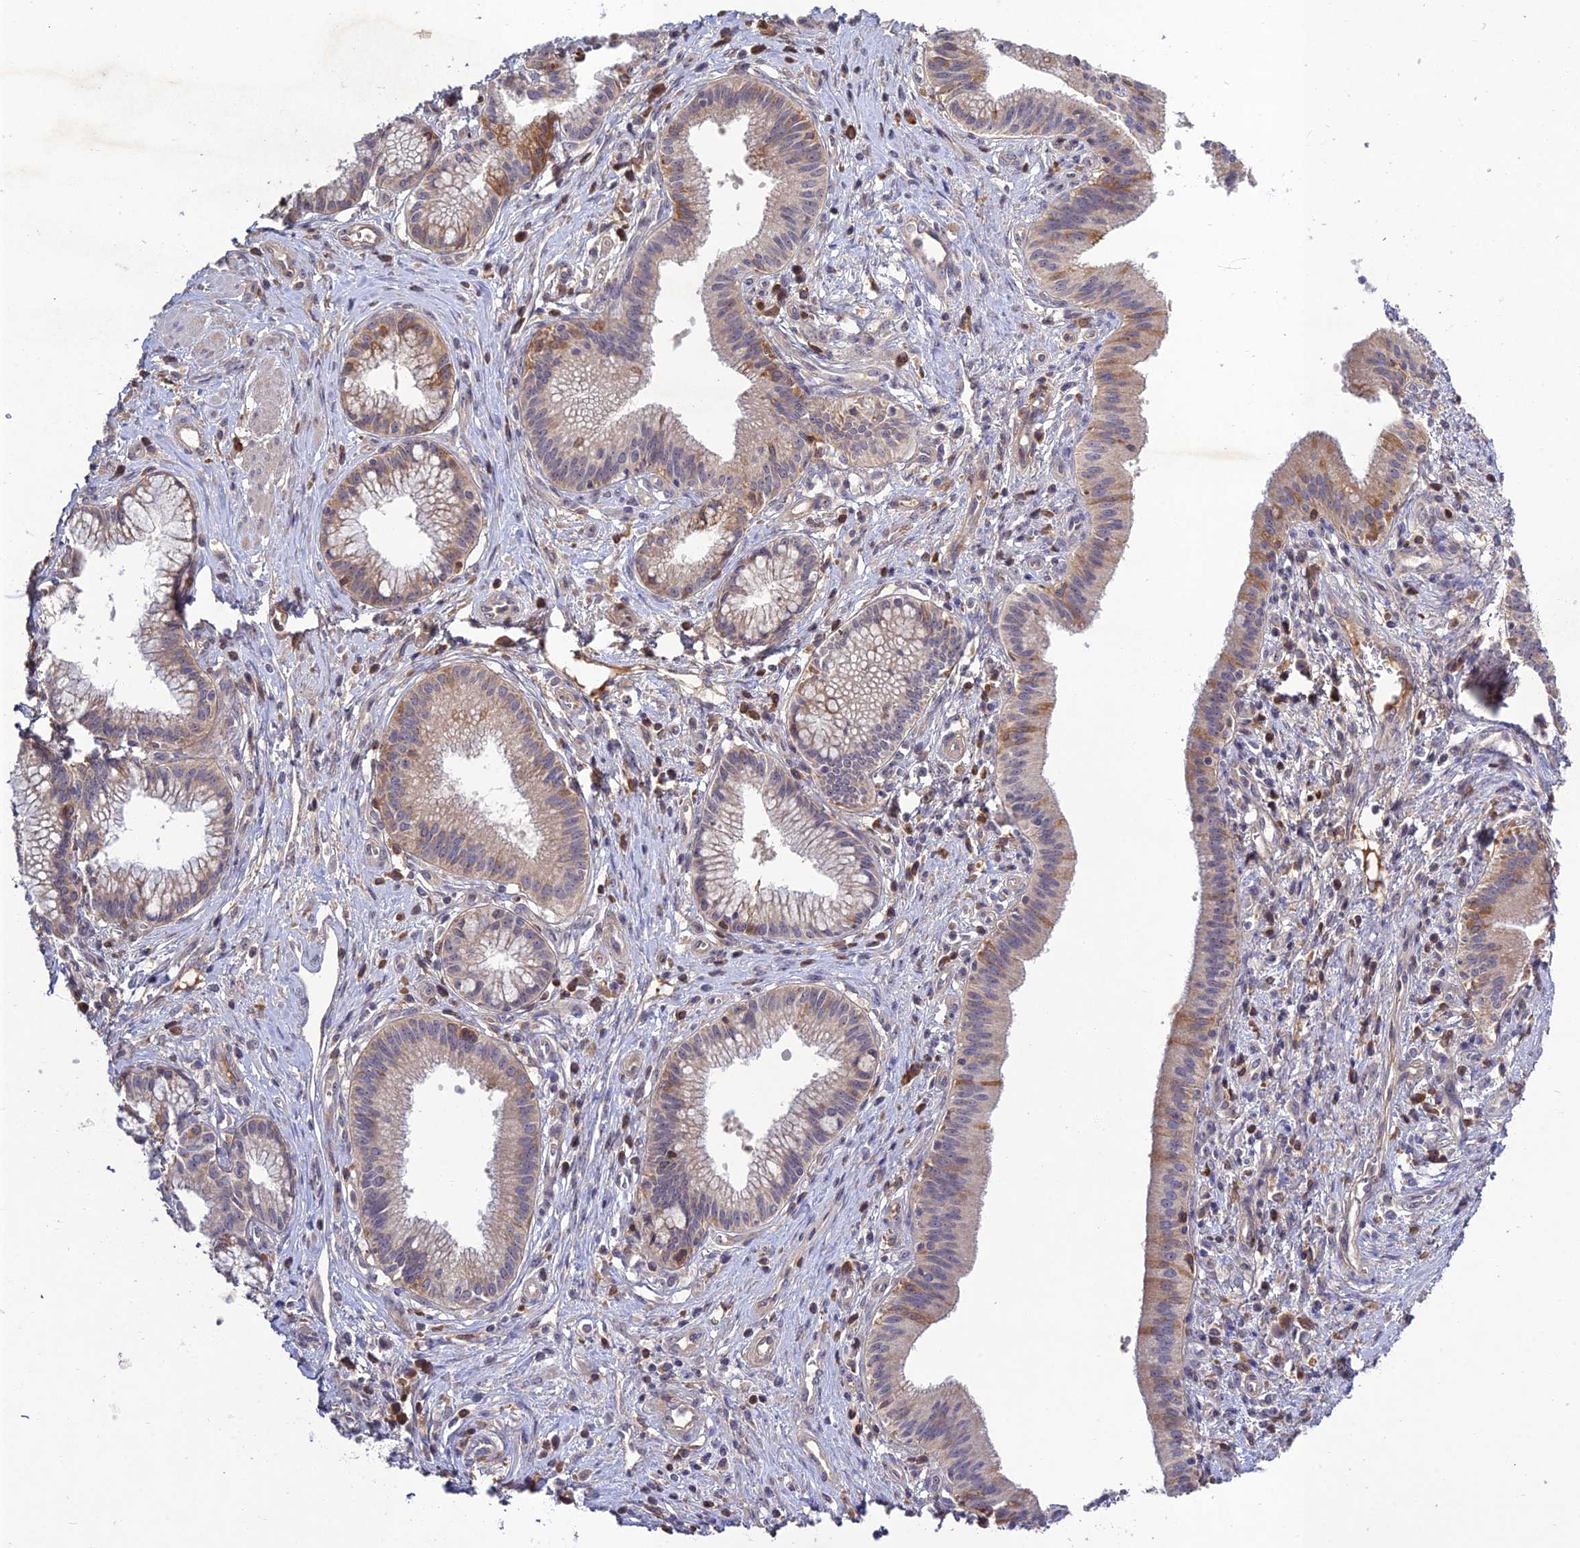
{"staining": {"intensity": "weak", "quantity": "<25%", "location": "cytoplasmic/membranous"}, "tissue": "pancreatic cancer", "cell_type": "Tumor cells", "image_type": "cancer", "snomed": [{"axis": "morphology", "description": "Adenocarcinoma, NOS"}, {"axis": "topography", "description": "Pancreas"}], "caption": "Immunohistochemistry (IHC) histopathology image of pancreatic adenocarcinoma stained for a protein (brown), which reveals no staining in tumor cells. Nuclei are stained in blue.", "gene": "CHST5", "patient": {"sex": "male", "age": 72}}